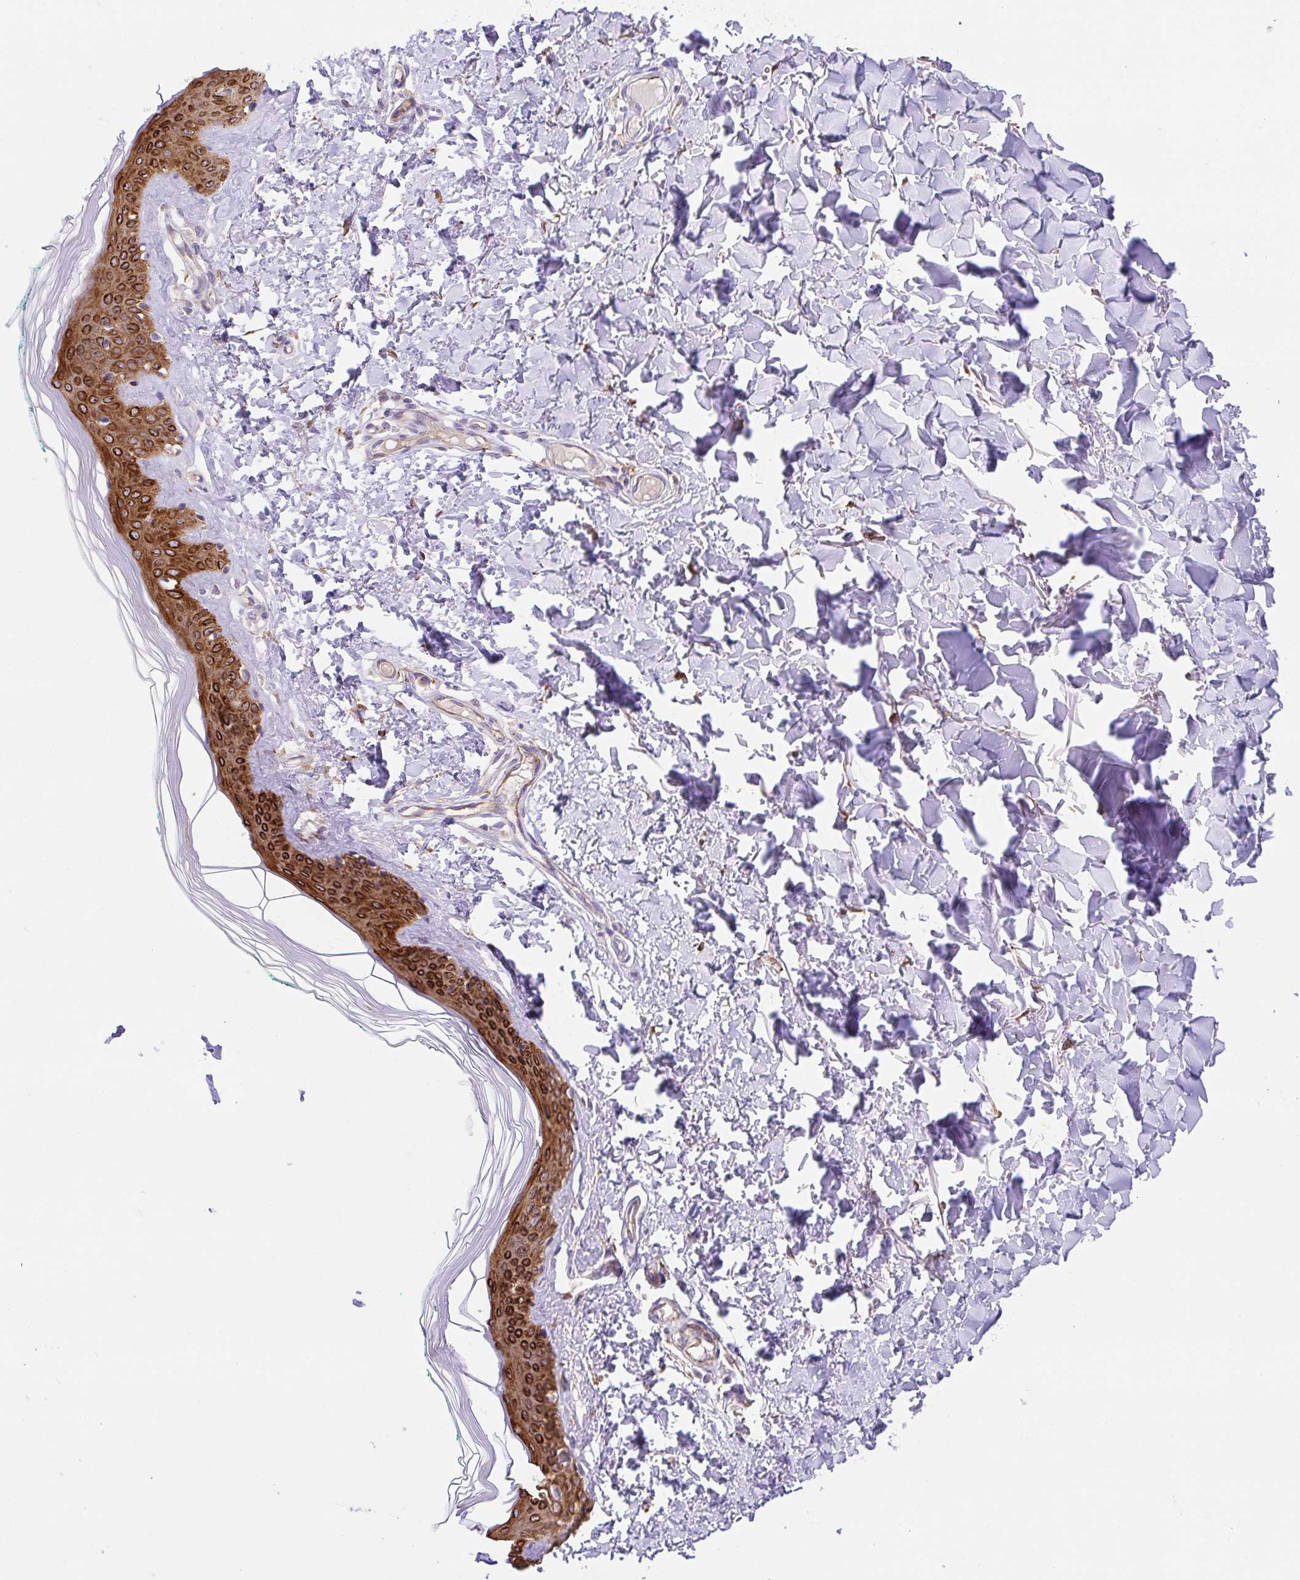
{"staining": {"intensity": "moderate", "quantity": ">75%", "location": "cytoplasmic/membranous"}, "tissue": "skin", "cell_type": "Fibroblasts", "image_type": "normal", "snomed": [{"axis": "morphology", "description": "Normal tissue, NOS"}, {"axis": "topography", "description": "Skin"}, {"axis": "topography", "description": "Peripheral nerve tissue"}], "caption": "Human skin stained with a brown dye reveals moderate cytoplasmic/membranous positive positivity in about >75% of fibroblasts.", "gene": "SLC13A1", "patient": {"sex": "female", "age": 45}}